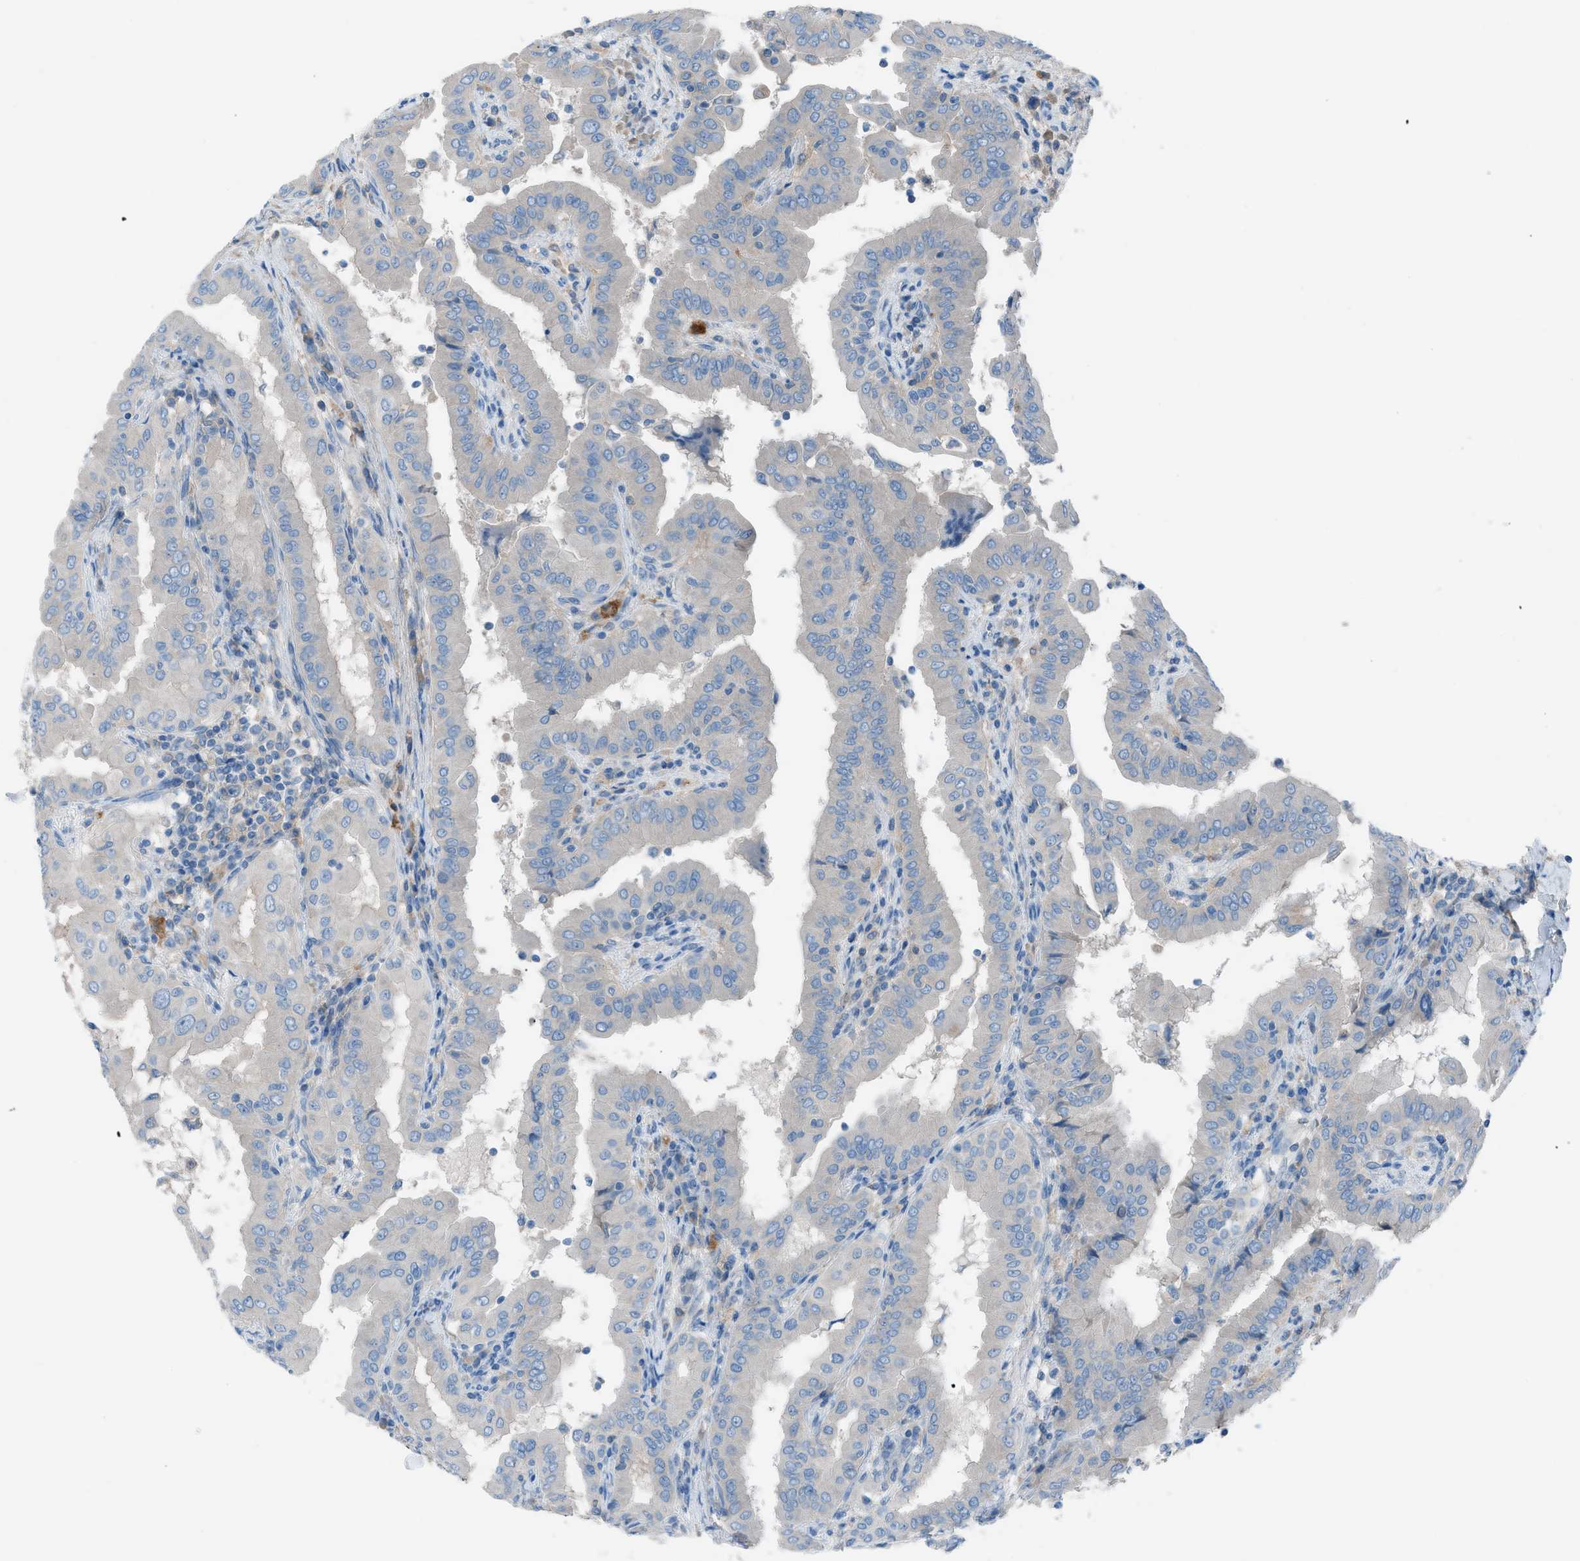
{"staining": {"intensity": "negative", "quantity": "none", "location": "none"}, "tissue": "thyroid cancer", "cell_type": "Tumor cells", "image_type": "cancer", "snomed": [{"axis": "morphology", "description": "Papillary adenocarcinoma, NOS"}, {"axis": "topography", "description": "Thyroid gland"}], "caption": "Immunohistochemistry (IHC) of thyroid papillary adenocarcinoma shows no expression in tumor cells. (Brightfield microscopy of DAB immunohistochemistry at high magnification).", "gene": "C5AR2", "patient": {"sex": "male", "age": 33}}